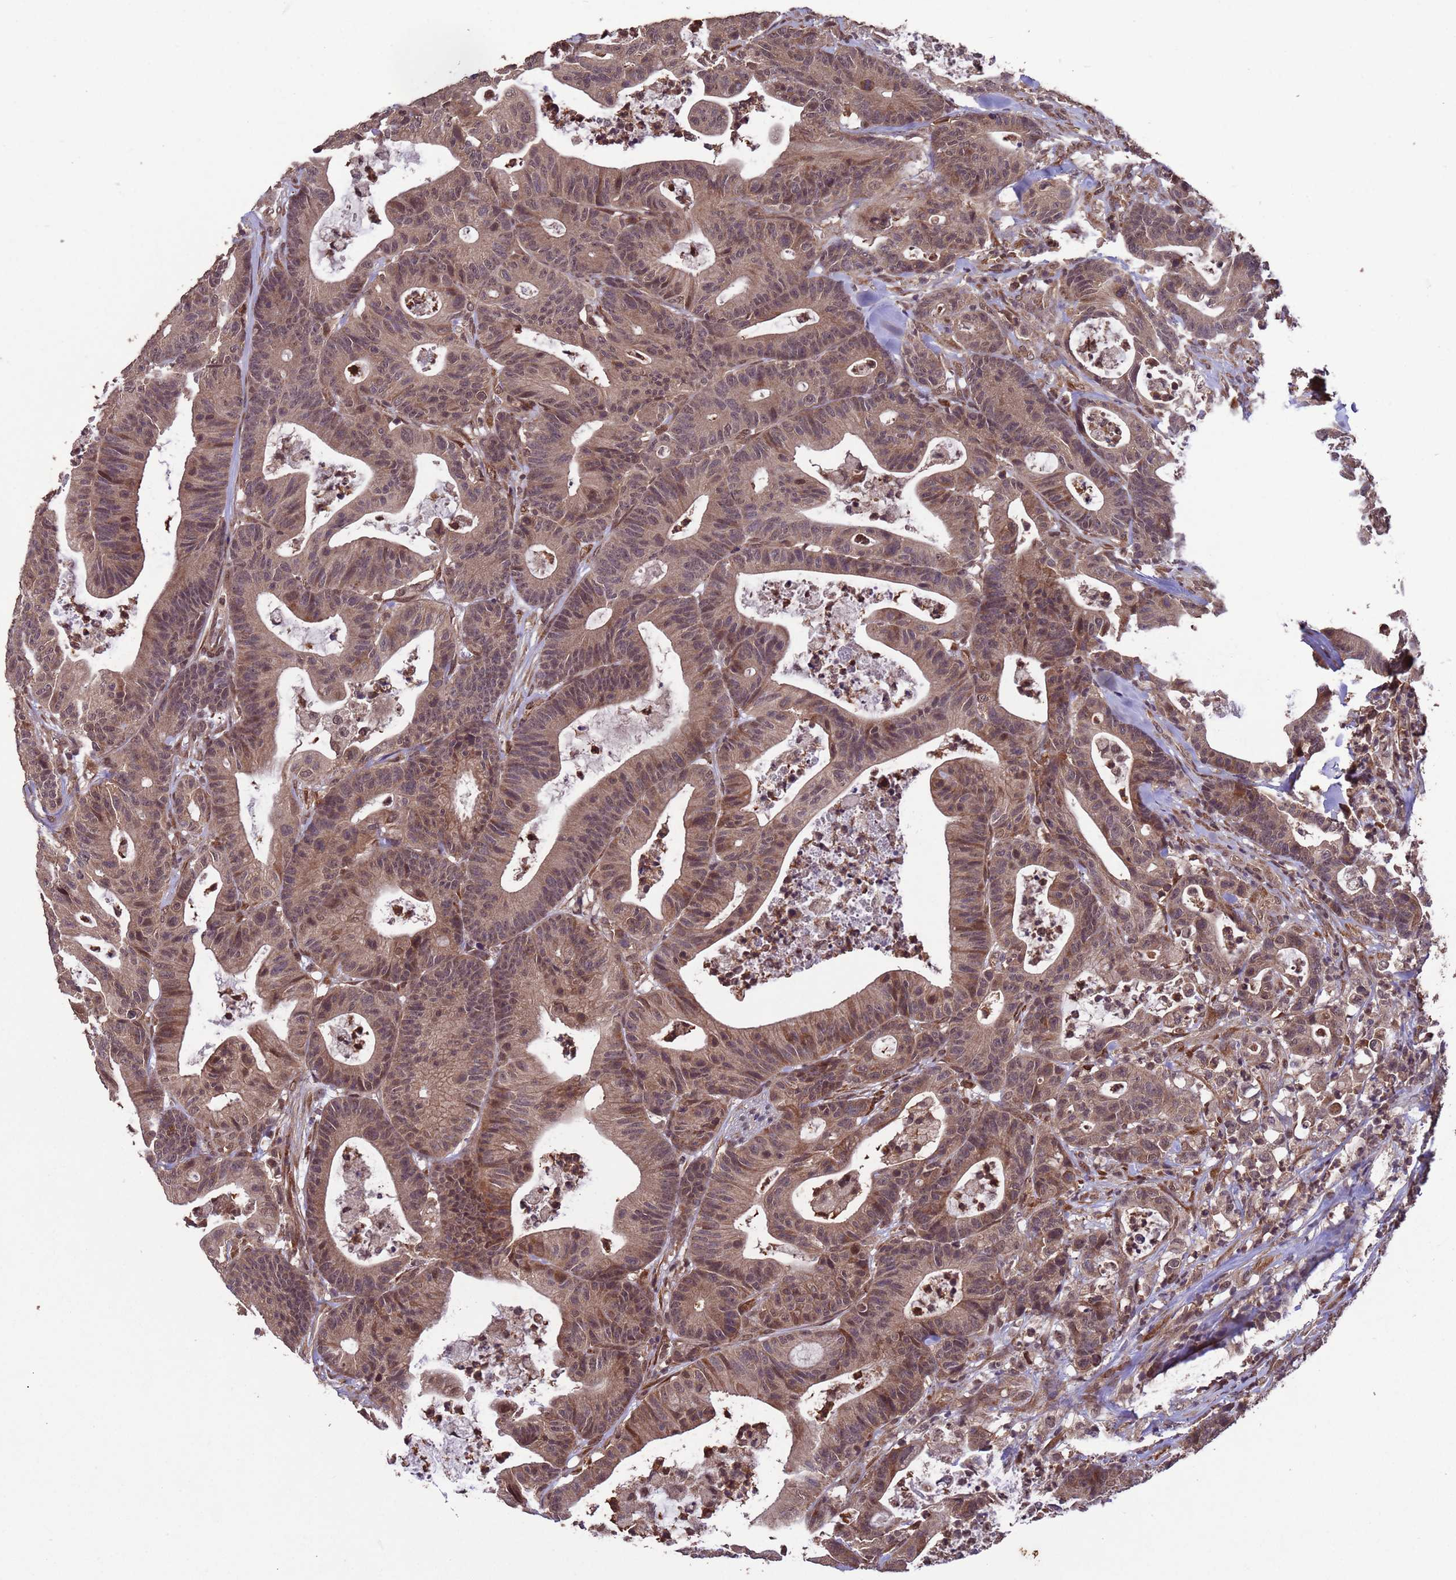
{"staining": {"intensity": "weak", "quantity": ">75%", "location": "cytoplasmic/membranous,nuclear"}, "tissue": "colorectal cancer", "cell_type": "Tumor cells", "image_type": "cancer", "snomed": [{"axis": "morphology", "description": "Adenocarcinoma, NOS"}, {"axis": "topography", "description": "Colon"}], "caption": "IHC (DAB (3,3'-diaminobenzidine)) staining of colorectal cancer (adenocarcinoma) shows weak cytoplasmic/membranous and nuclear protein staining in about >75% of tumor cells.", "gene": "VSTM4", "patient": {"sex": "female", "age": 84}}